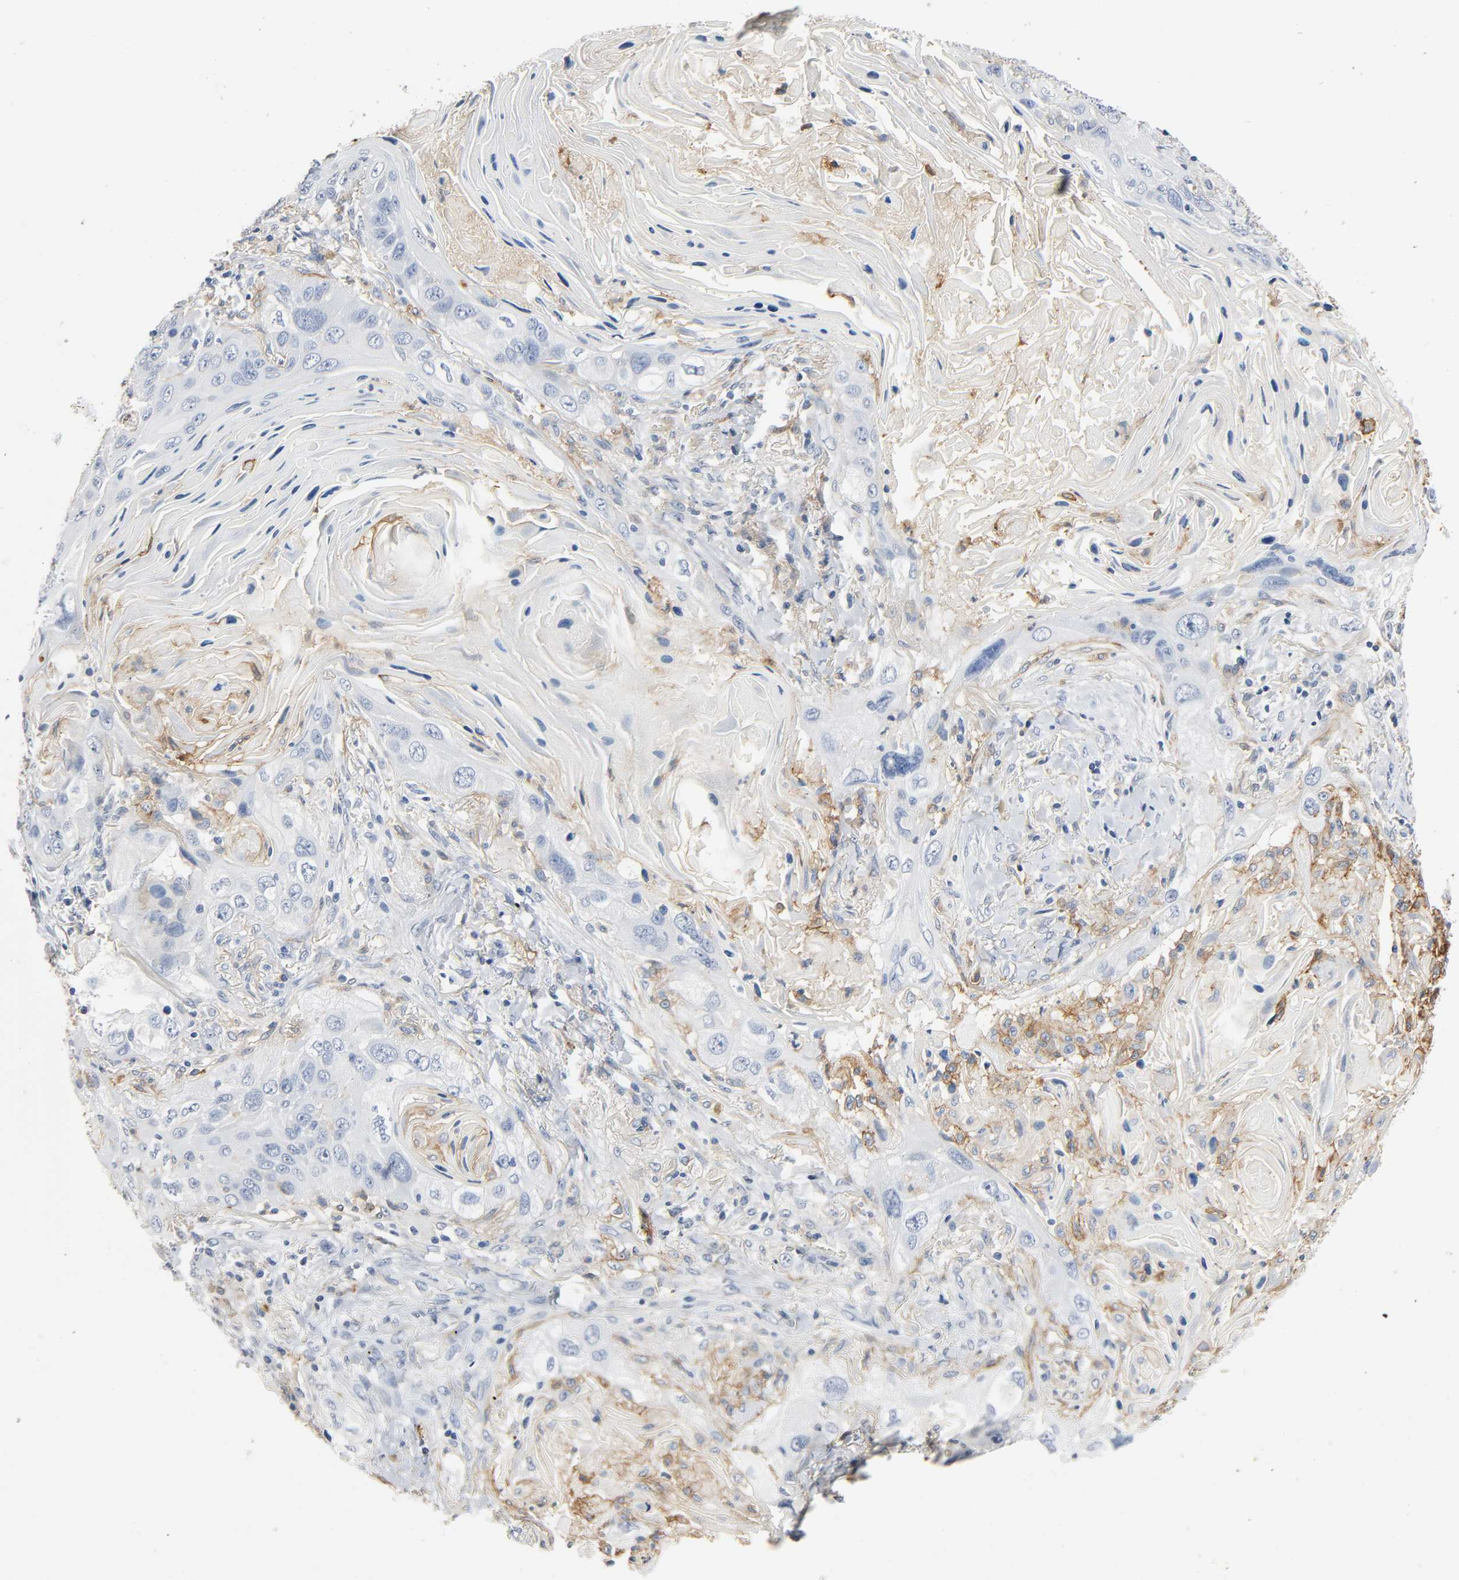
{"staining": {"intensity": "negative", "quantity": "none", "location": "none"}, "tissue": "lung cancer", "cell_type": "Tumor cells", "image_type": "cancer", "snomed": [{"axis": "morphology", "description": "Squamous cell carcinoma, NOS"}, {"axis": "topography", "description": "Lung"}], "caption": "Human squamous cell carcinoma (lung) stained for a protein using immunohistochemistry demonstrates no expression in tumor cells.", "gene": "ANPEP", "patient": {"sex": "female", "age": 67}}